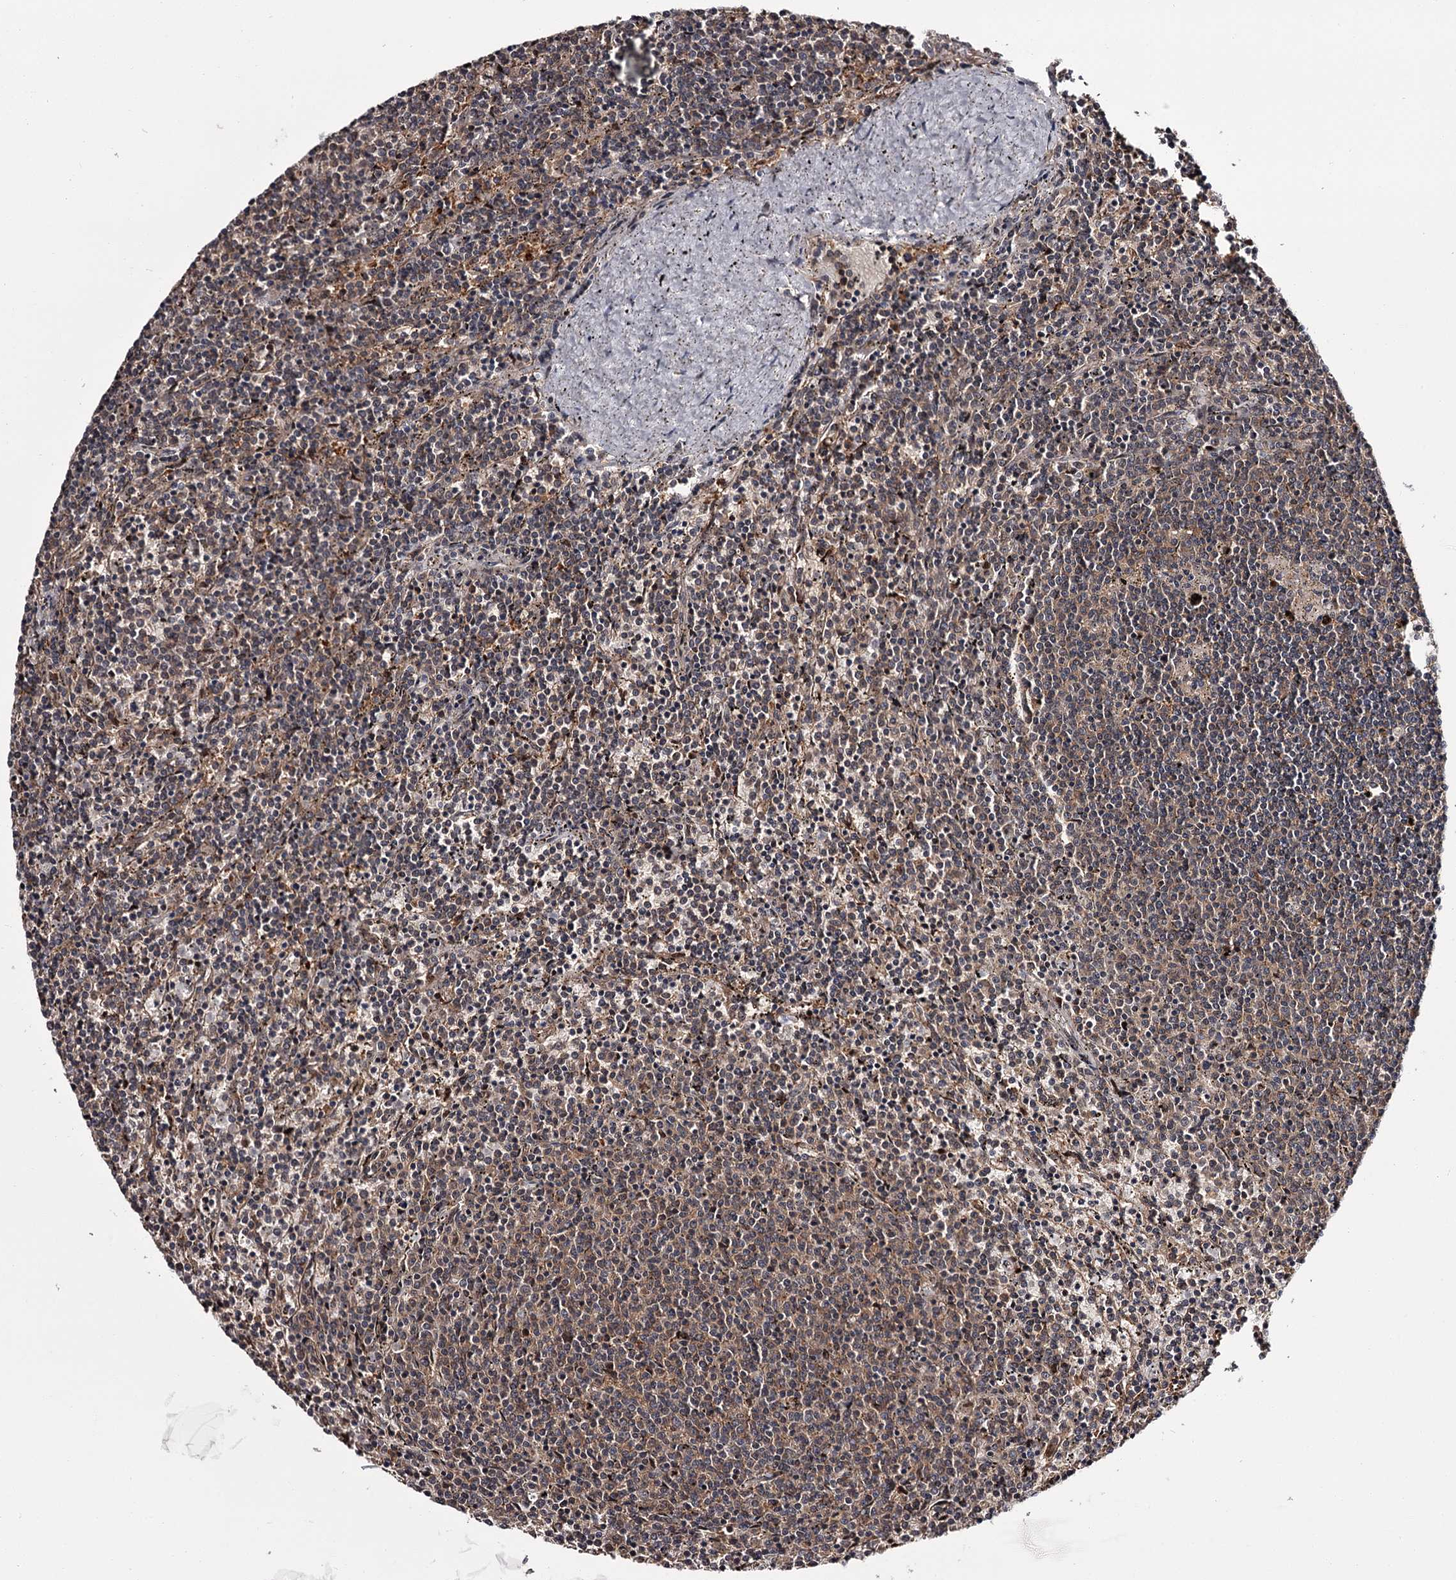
{"staining": {"intensity": "weak", "quantity": ">75%", "location": "cytoplasmic/membranous"}, "tissue": "lymphoma", "cell_type": "Tumor cells", "image_type": "cancer", "snomed": [{"axis": "morphology", "description": "Malignant lymphoma, non-Hodgkin's type, Low grade"}, {"axis": "topography", "description": "Spleen"}], "caption": "Immunohistochemical staining of human lymphoma shows low levels of weak cytoplasmic/membranous positivity in about >75% of tumor cells.", "gene": "DAO", "patient": {"sex": "female", "age": 50}}